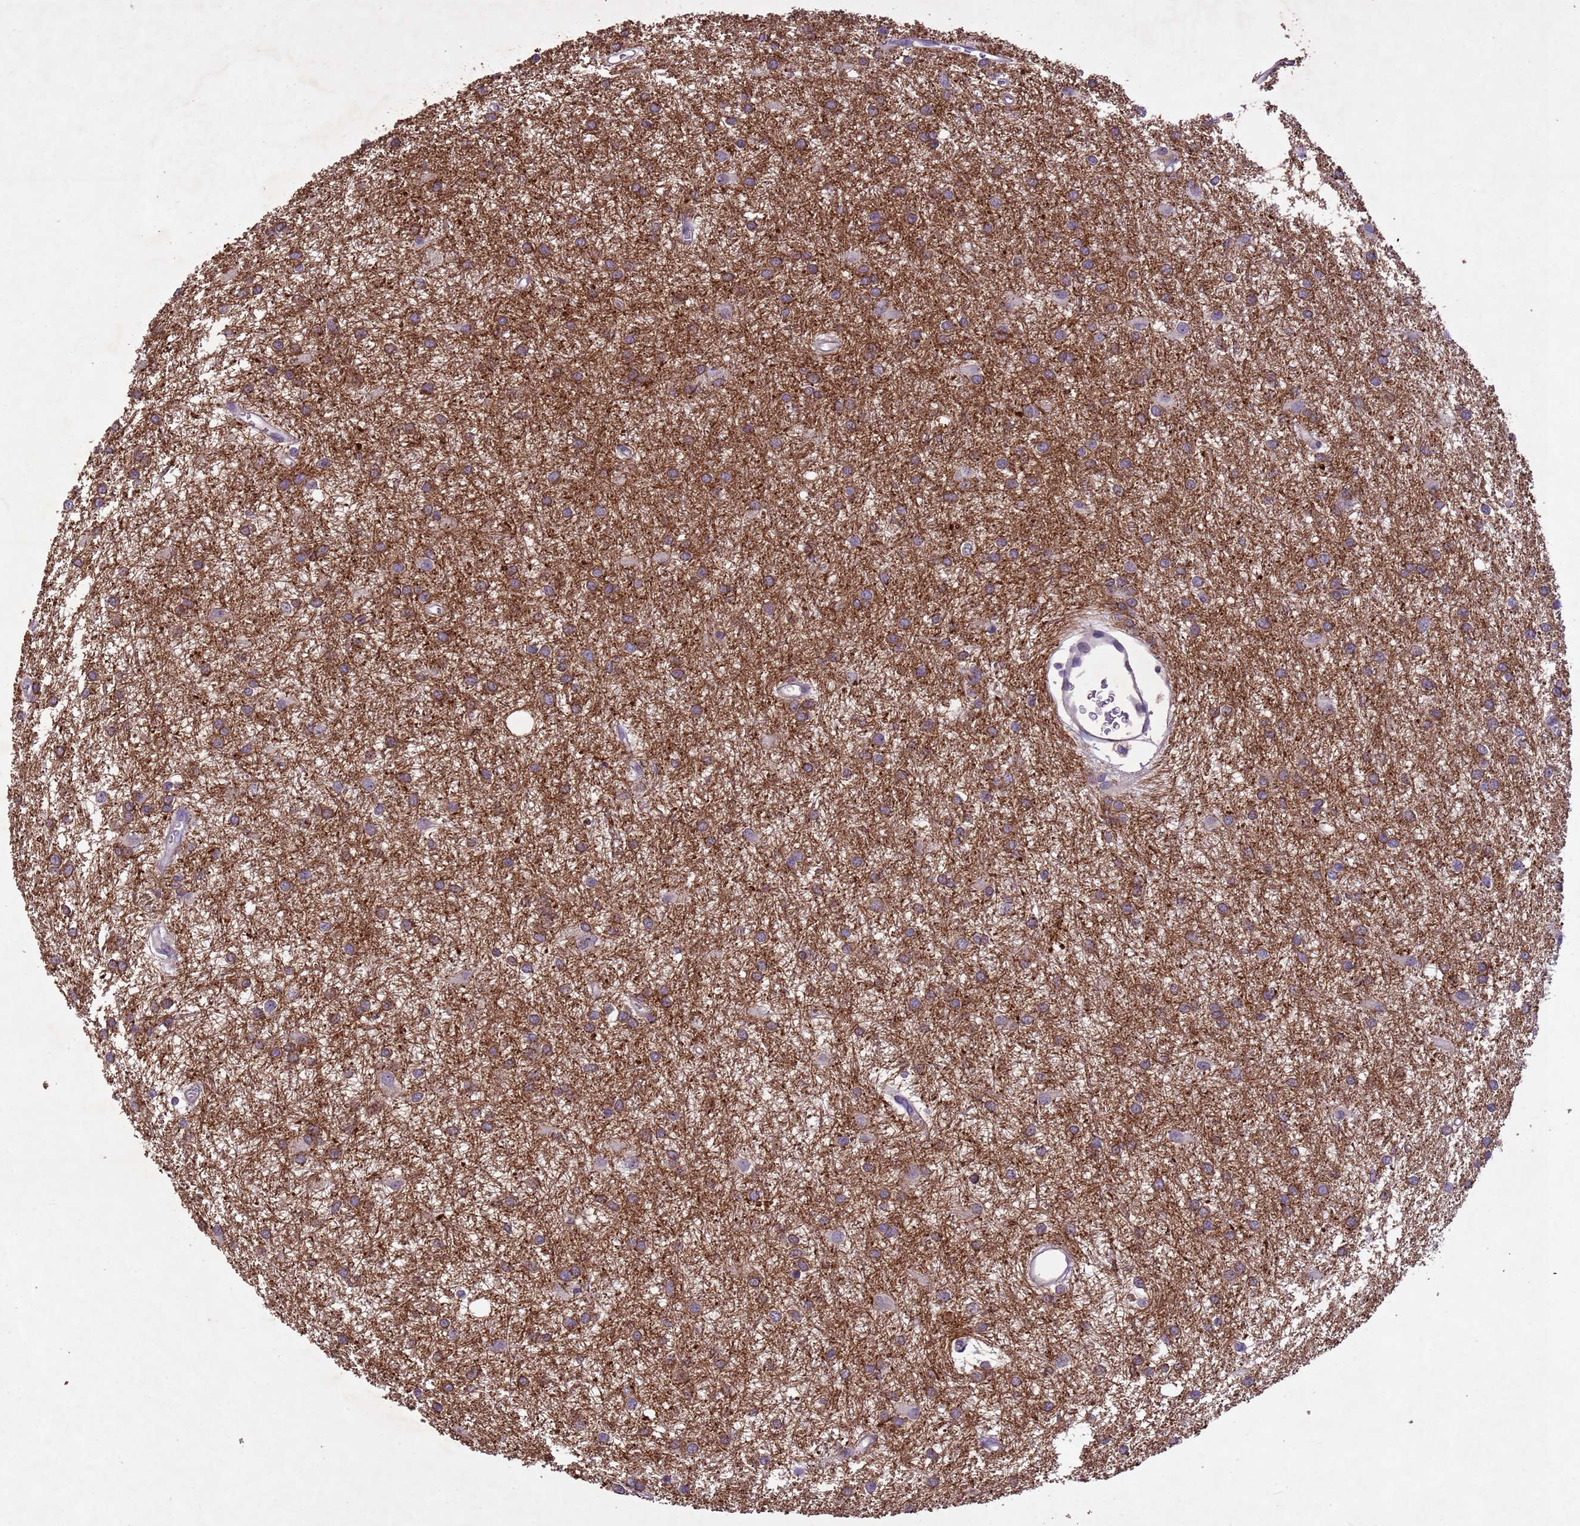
{"staining": {"intensity": "strong", "quantity": ">75%", "location": "cytoplasmic/membranous"}, "tissue": "glioma", "cell_type": "Tumor cells", "image_type": "cancer", "snomed": [{"axis": "morphology", "description": "Glioma, malignant, High grade"}, {"axis": "topography", "description": "Brain"}], "caption": "Protein expression by IHC reveals strong cytoplasmic/membranous staining in approximately >75% of tumor cells in malignant glioma (high-grade). (DAB (3,3'-diaminobenzidine) IHC with brightfield microscopy, high magnification).", "gene": "NLRP11", "patient": {"sex": "female", "age": 50}}